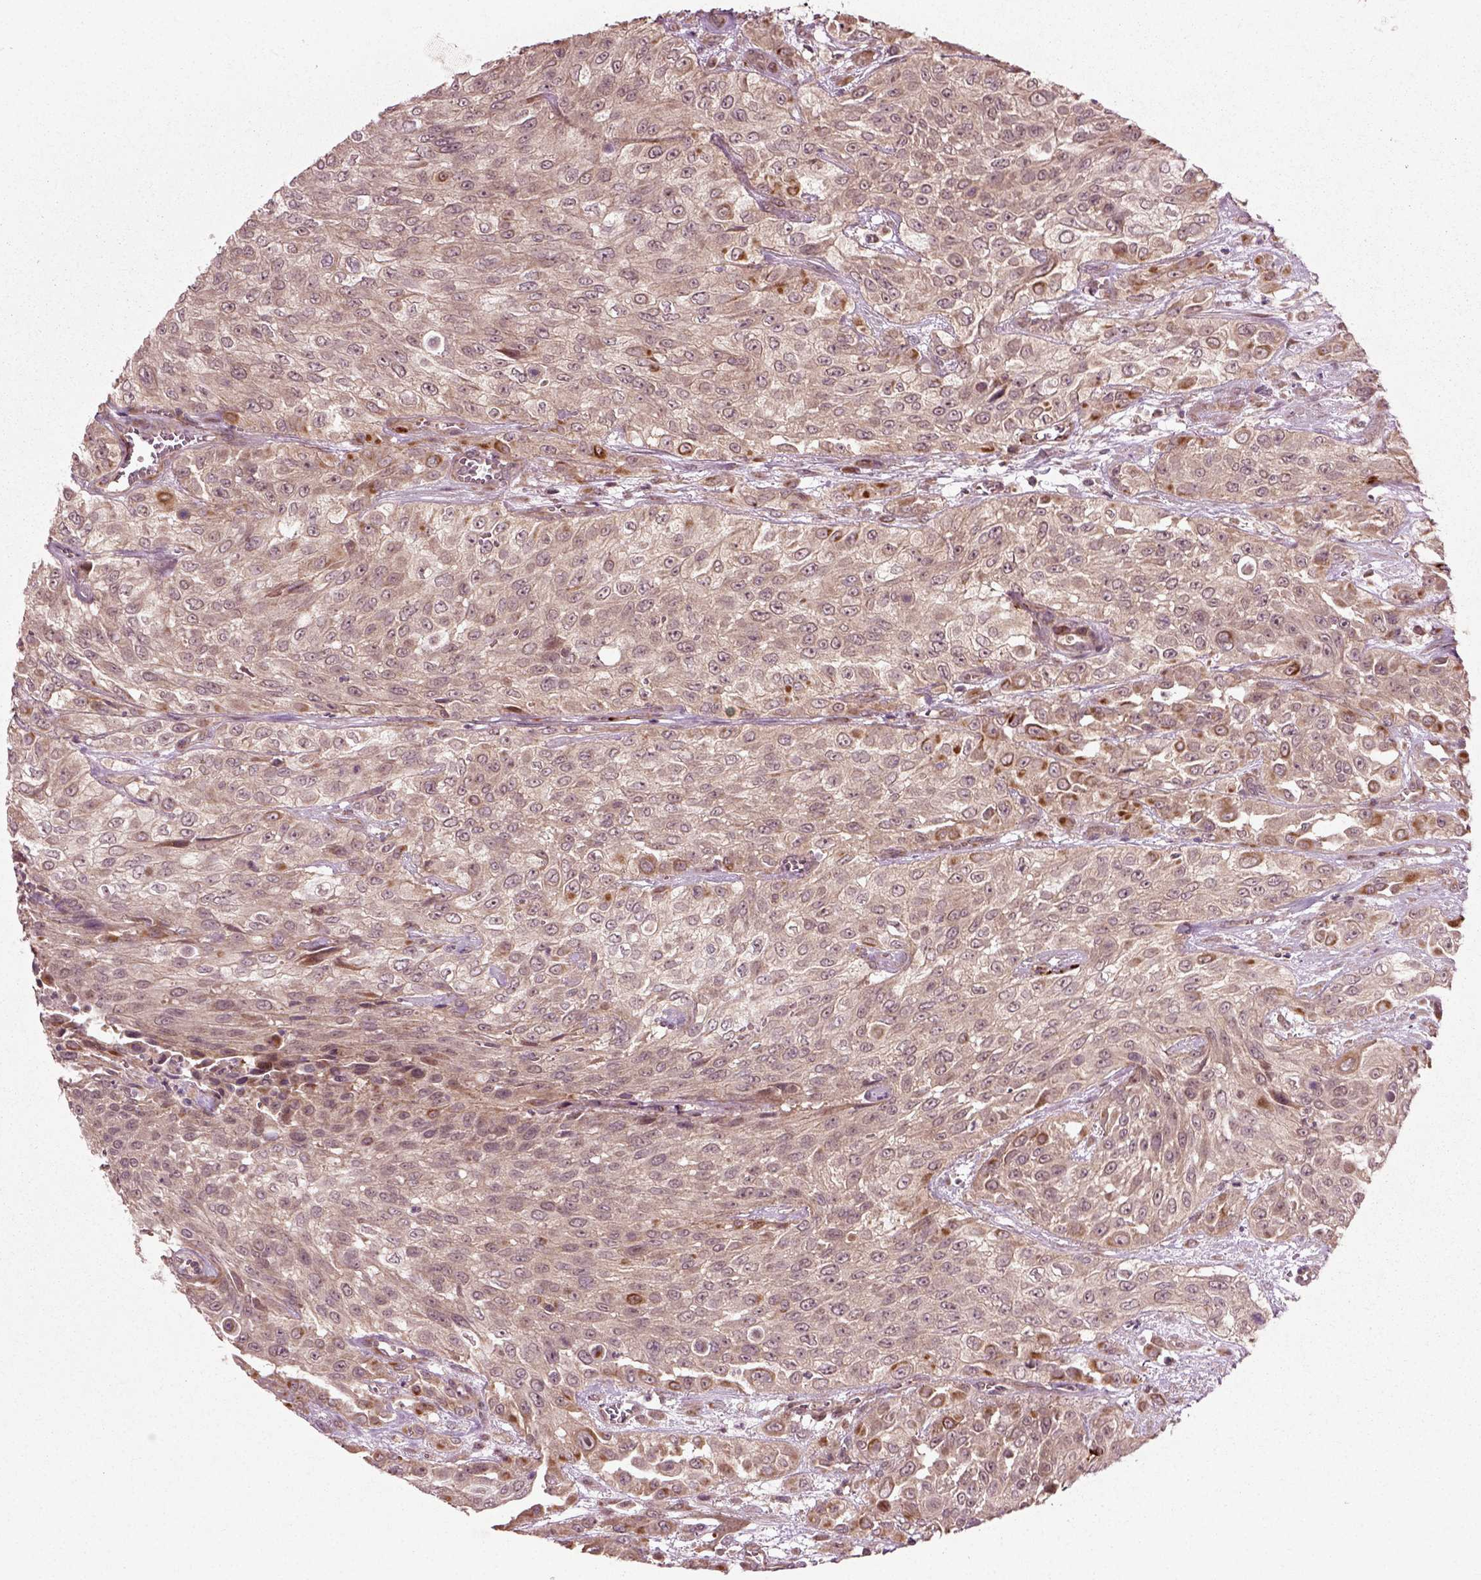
{"staining": {"intensity": "strong", "quantity": "<25%", "location": "cytoplasmic/membranous"}, "tissue": "urothelial cancer", "cell_type": "Tumor cells", "image_type": "cancer", "snomed": [{"axis": "morphology", "description": "Urothelial carcinoma, High grade"}, {"axis": "topography", "description": "Urinary bladder"}], "caption": "Protein expression by IHC shows strong cytoplasmic/membranous staining in approximately <25% of tumor cells in high-grade urothelial carcinoma.", "gene": "PLCD3", "patient": {"sex": "male", "age": 57}}